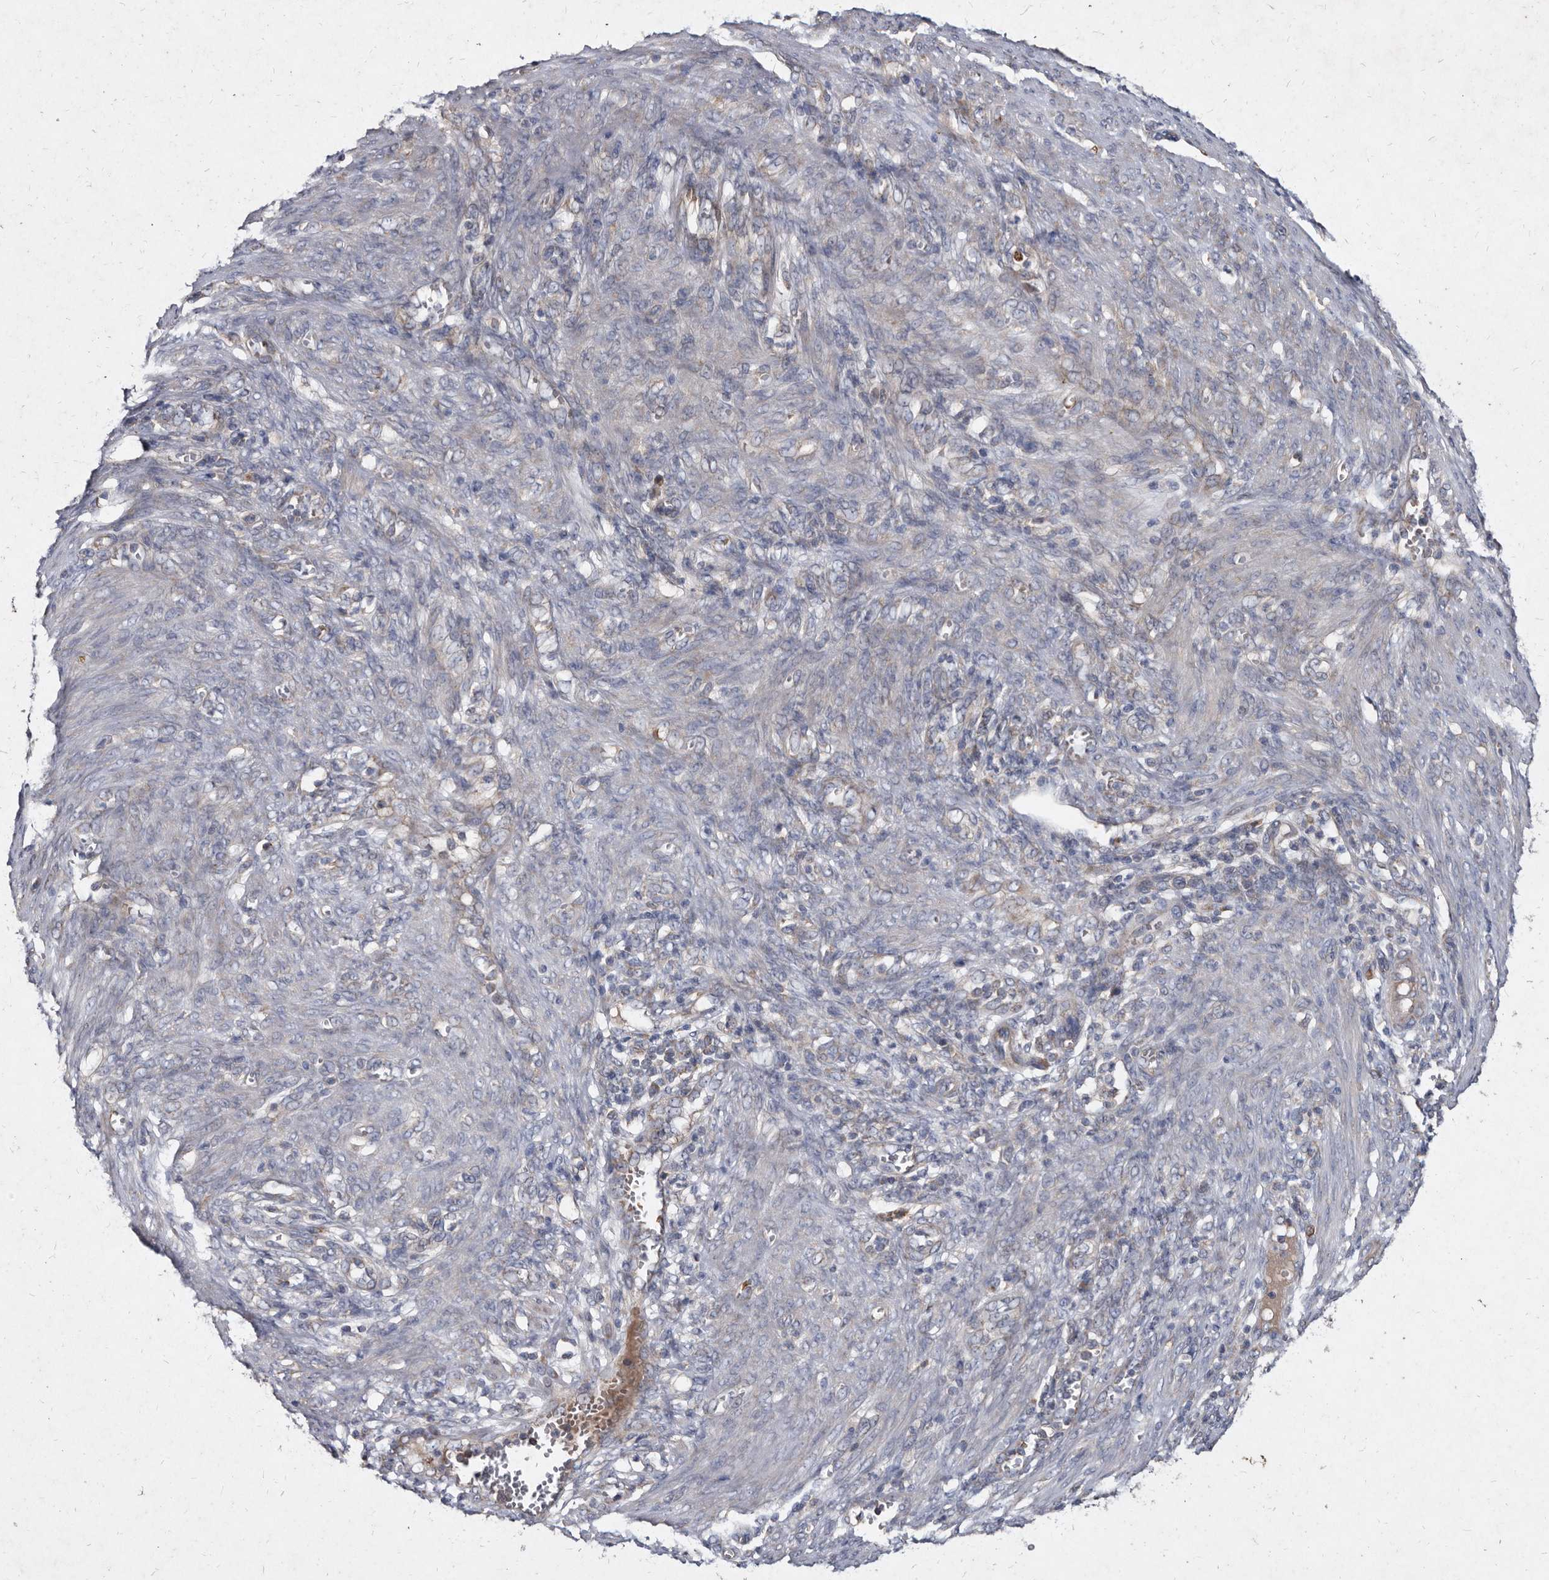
{"staining": {"intensity": "moderate", "quantity": "<25%", "location": "cytoplasmic/membranous"}, "tissue": "endometrial cancer", "cell_type": "Tumor cells", "image_type": "cancer", "snomed": [{"axis": "morphology", "description": "Adenocarcinoma, NOS"}, {"axis": "topography", "description": "Endometrium"}], "caption": "The micrograph exhibits immunohistochemical staining of endometrial cancer (adenocarcinoma). There is moderate cytoplasmic/membranous staining is seen in approximately <25% of tumor cells. (brown staining indicates protein expression, while blue staining denotes nuclei).", "gene": "YPEL3", "patient": {"sex": "female", "age": 51}}